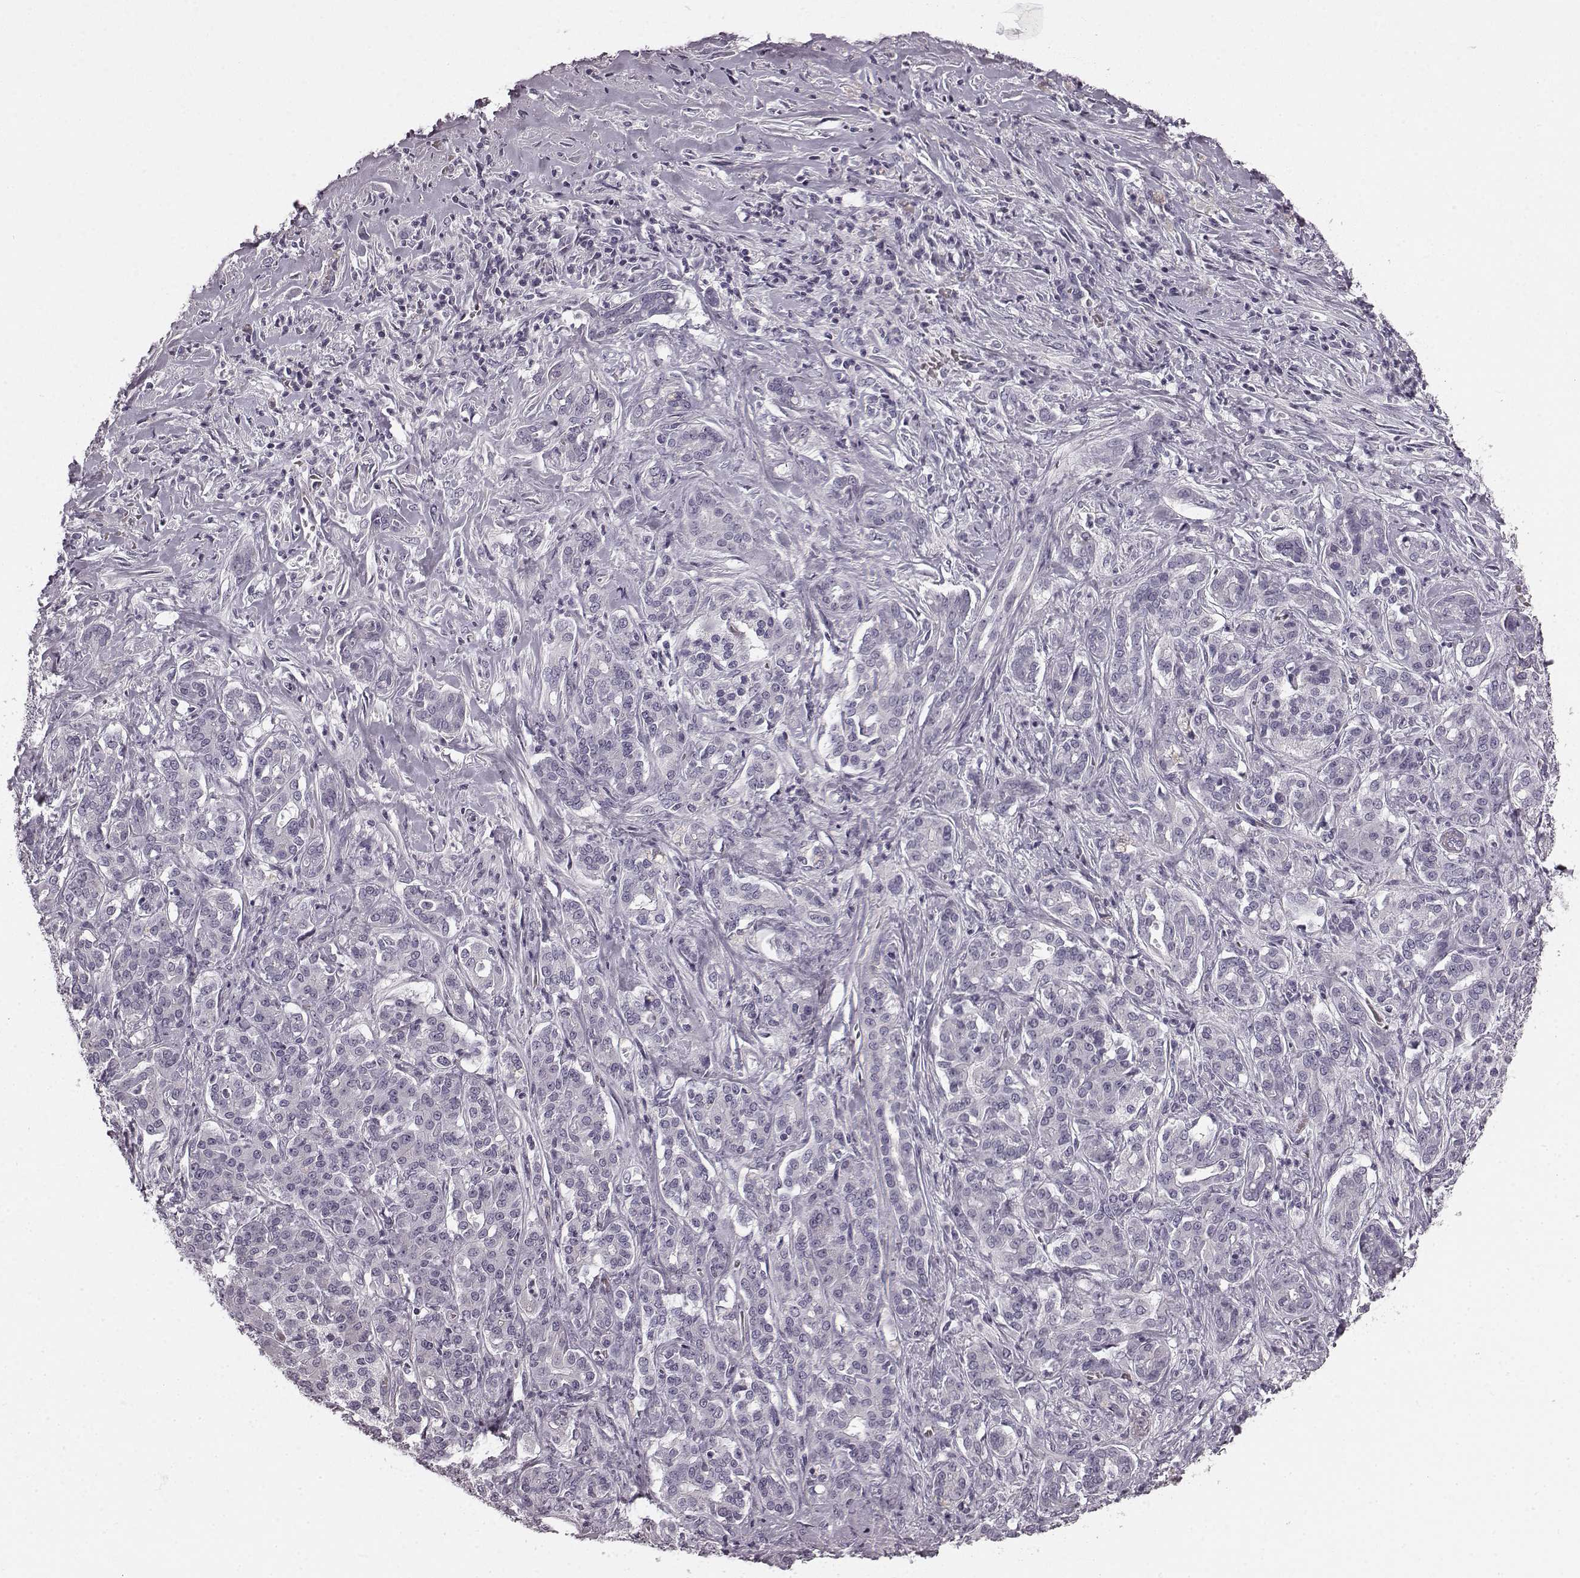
{"staining": {"intensity": "negative", "quantity": "none", "location": "none"}, "tissue": "pancreatic cancer", "cell_type": "Tumor cells", "image_type": "cancer", "snomed": [{"axis": "morphology", "description": "Normal tissue, NOS"}, {"axis": "morphology", "description": "Inflammation, NOS"}, {"axis": "morphology", "description": "Adenocarcinoma, NOS"}, {"axis": "topography", "description": "Pancreas"}], "caption": "Photomicrograph shows no significant protein expression in tumor cells of adenocarcinoma (pancreatic).", "gene": "TMPRSS15", "patient": {"sex": "male", "age": 57}}